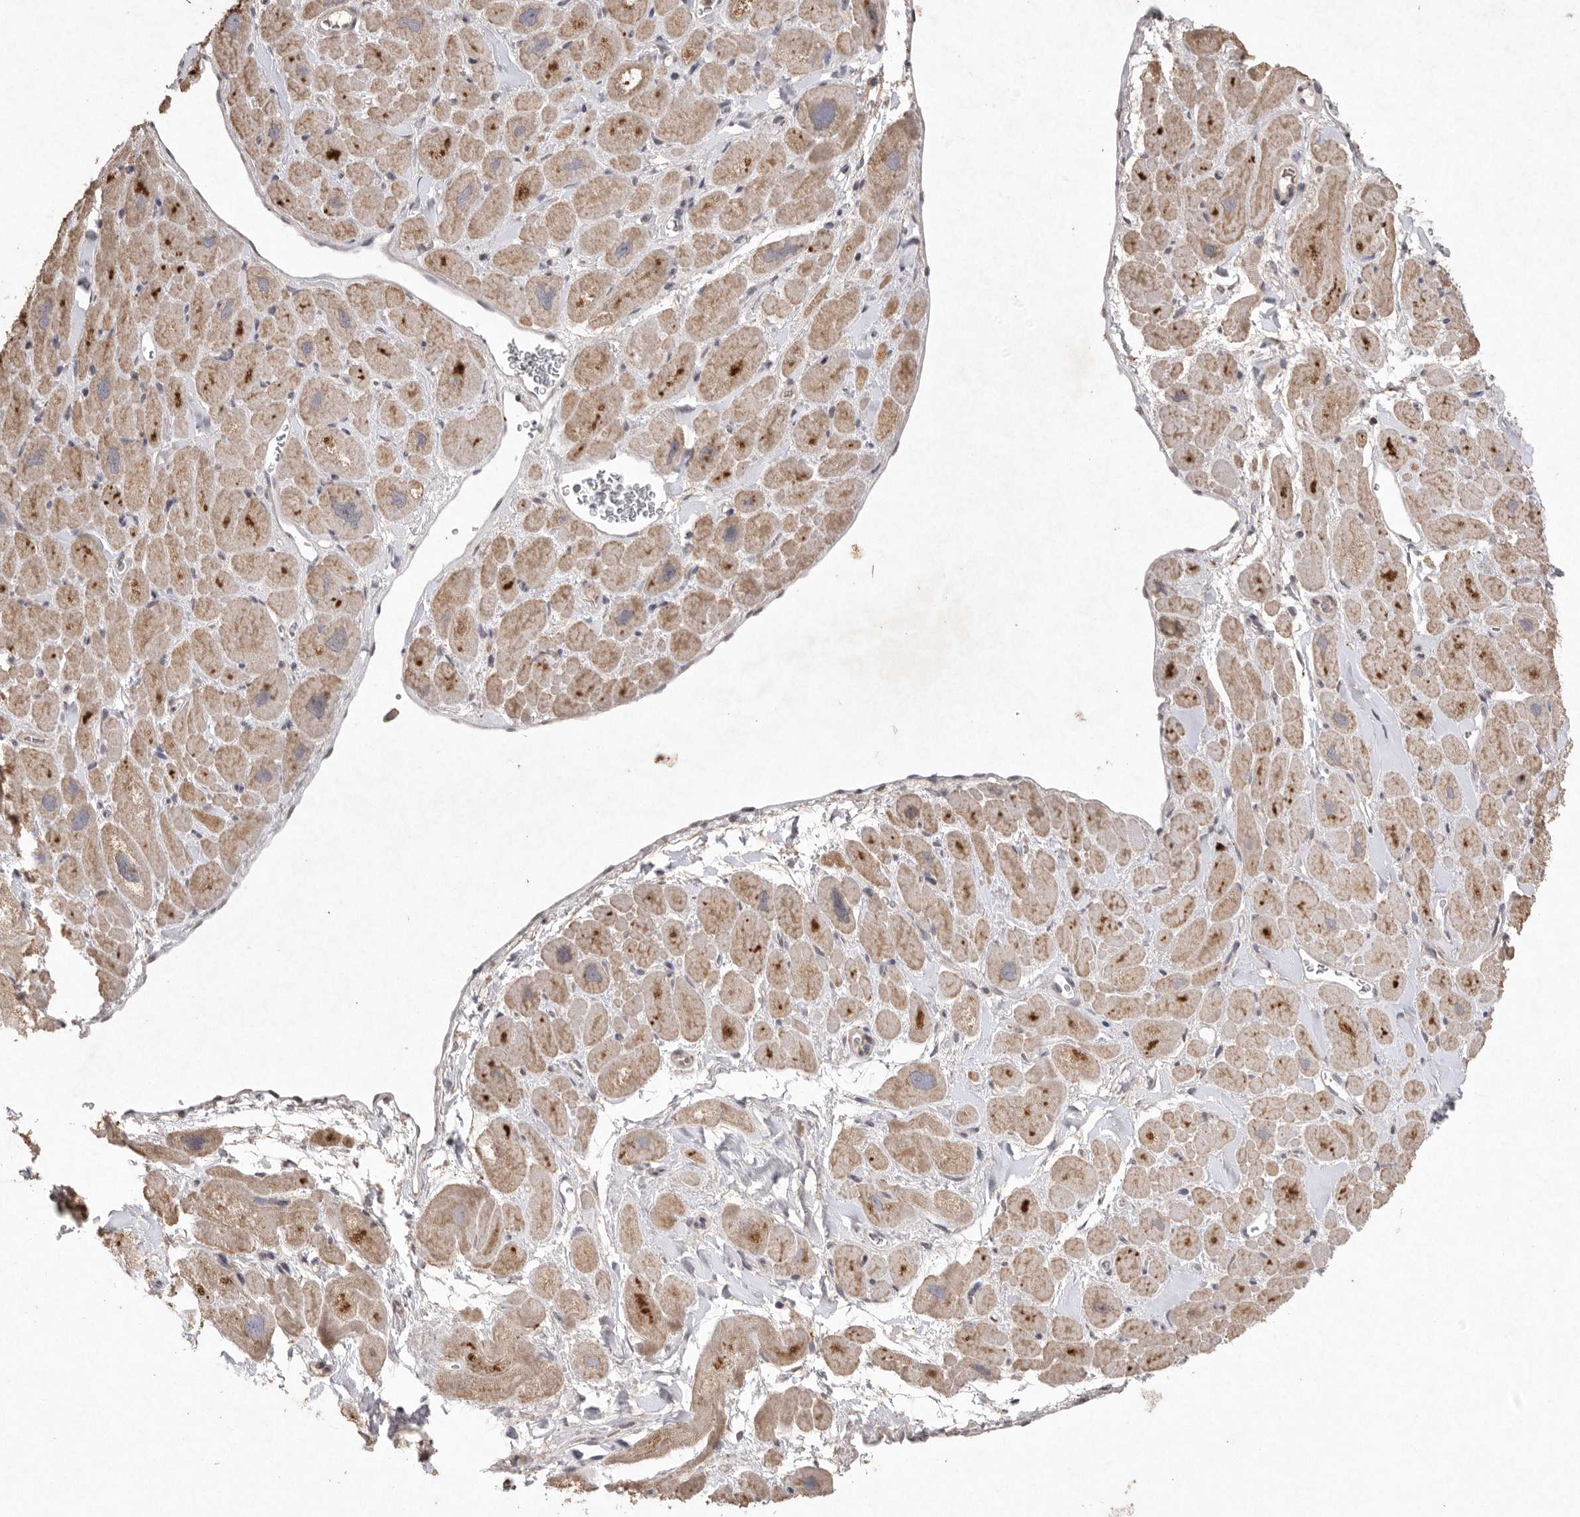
{"staining": {"intensity": "weak", "quantity": ">75%", "location": "cytoplasmic/membranous"}, "tissue": "heart muscle", "cell_type": "Cardiomyocytes", "image_type": "normal", "snomed": [{"axis": "morphology", "description": "Normal tissue, NOS"}, {"axis": "topography", "description": "Heart"}], "caption": "A high-resolution image shows IHC staining of benign heart muscle, which shows weak cytoplasmic/membranous expression in about >75% of cardiomyocytes. (DAB (3,3'-diaminobenzidine) = brown stain, brightfield microscopy at high magnification).", "gene": "APLNR", "patient": {"sex": "male", "age": 49}}